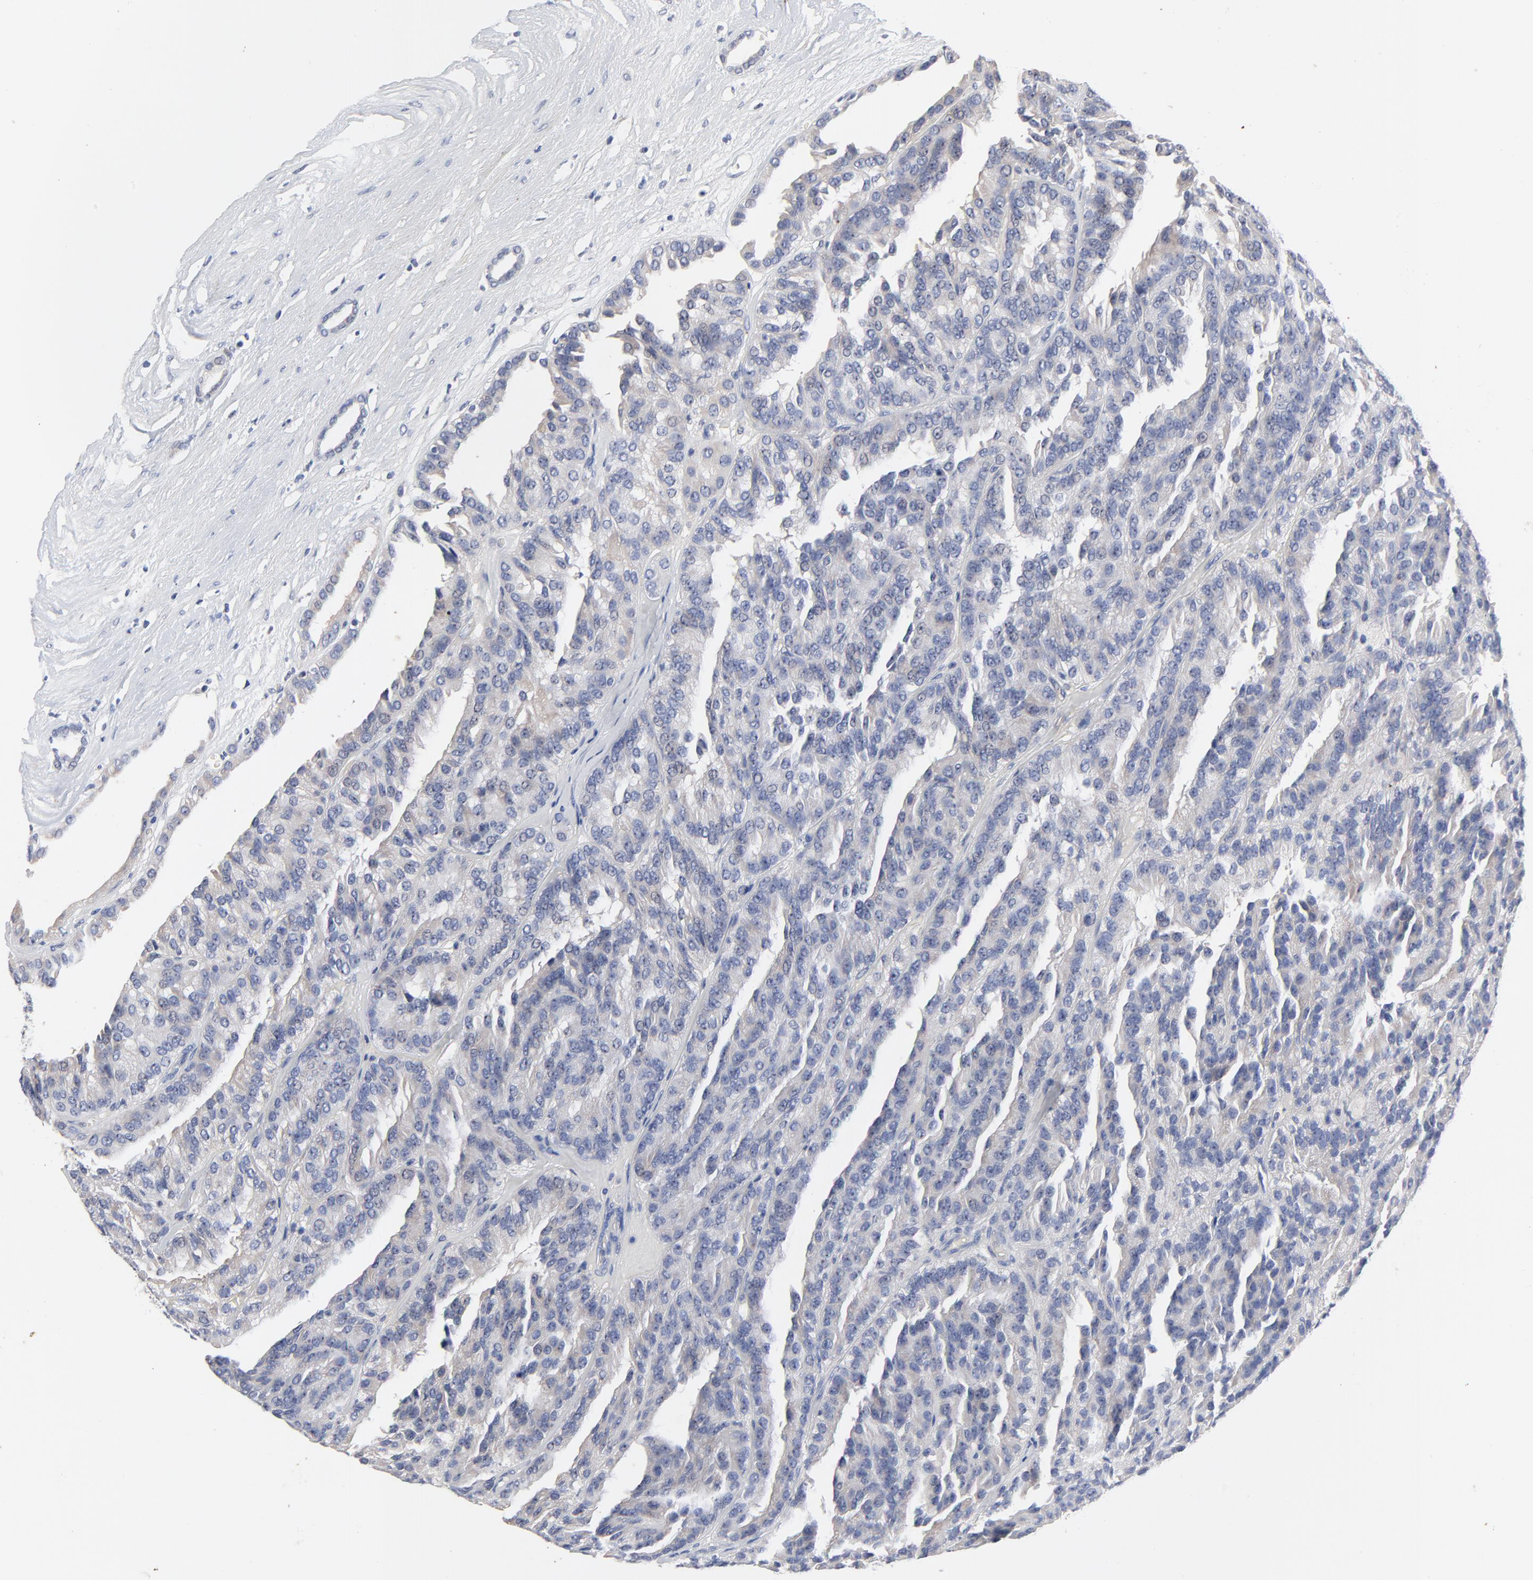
{"staining": {"intensity": "weak", "quantity": "25%-75%", "location": "cytoplasmic/membranous"}, "tissue": "renal cancer", "cell_type": "Tumor cells", "image_type": "cancer", "snomed": [{"axis": "morphology", "description": "Adenocarcinoma, NOS"}, {"axis": "topography", "description": "Kidney"}], "caption": "Protein staining by immunohistochemistry demonstrates weak cytoplasmic/membranous expression in approximately 25%-75% of tumor cells in renal cancer (adenocarcinoma). Nuclei are stained in blue.", "gene": "AADAC", "patient": {"sex": "male", "age": 46}}